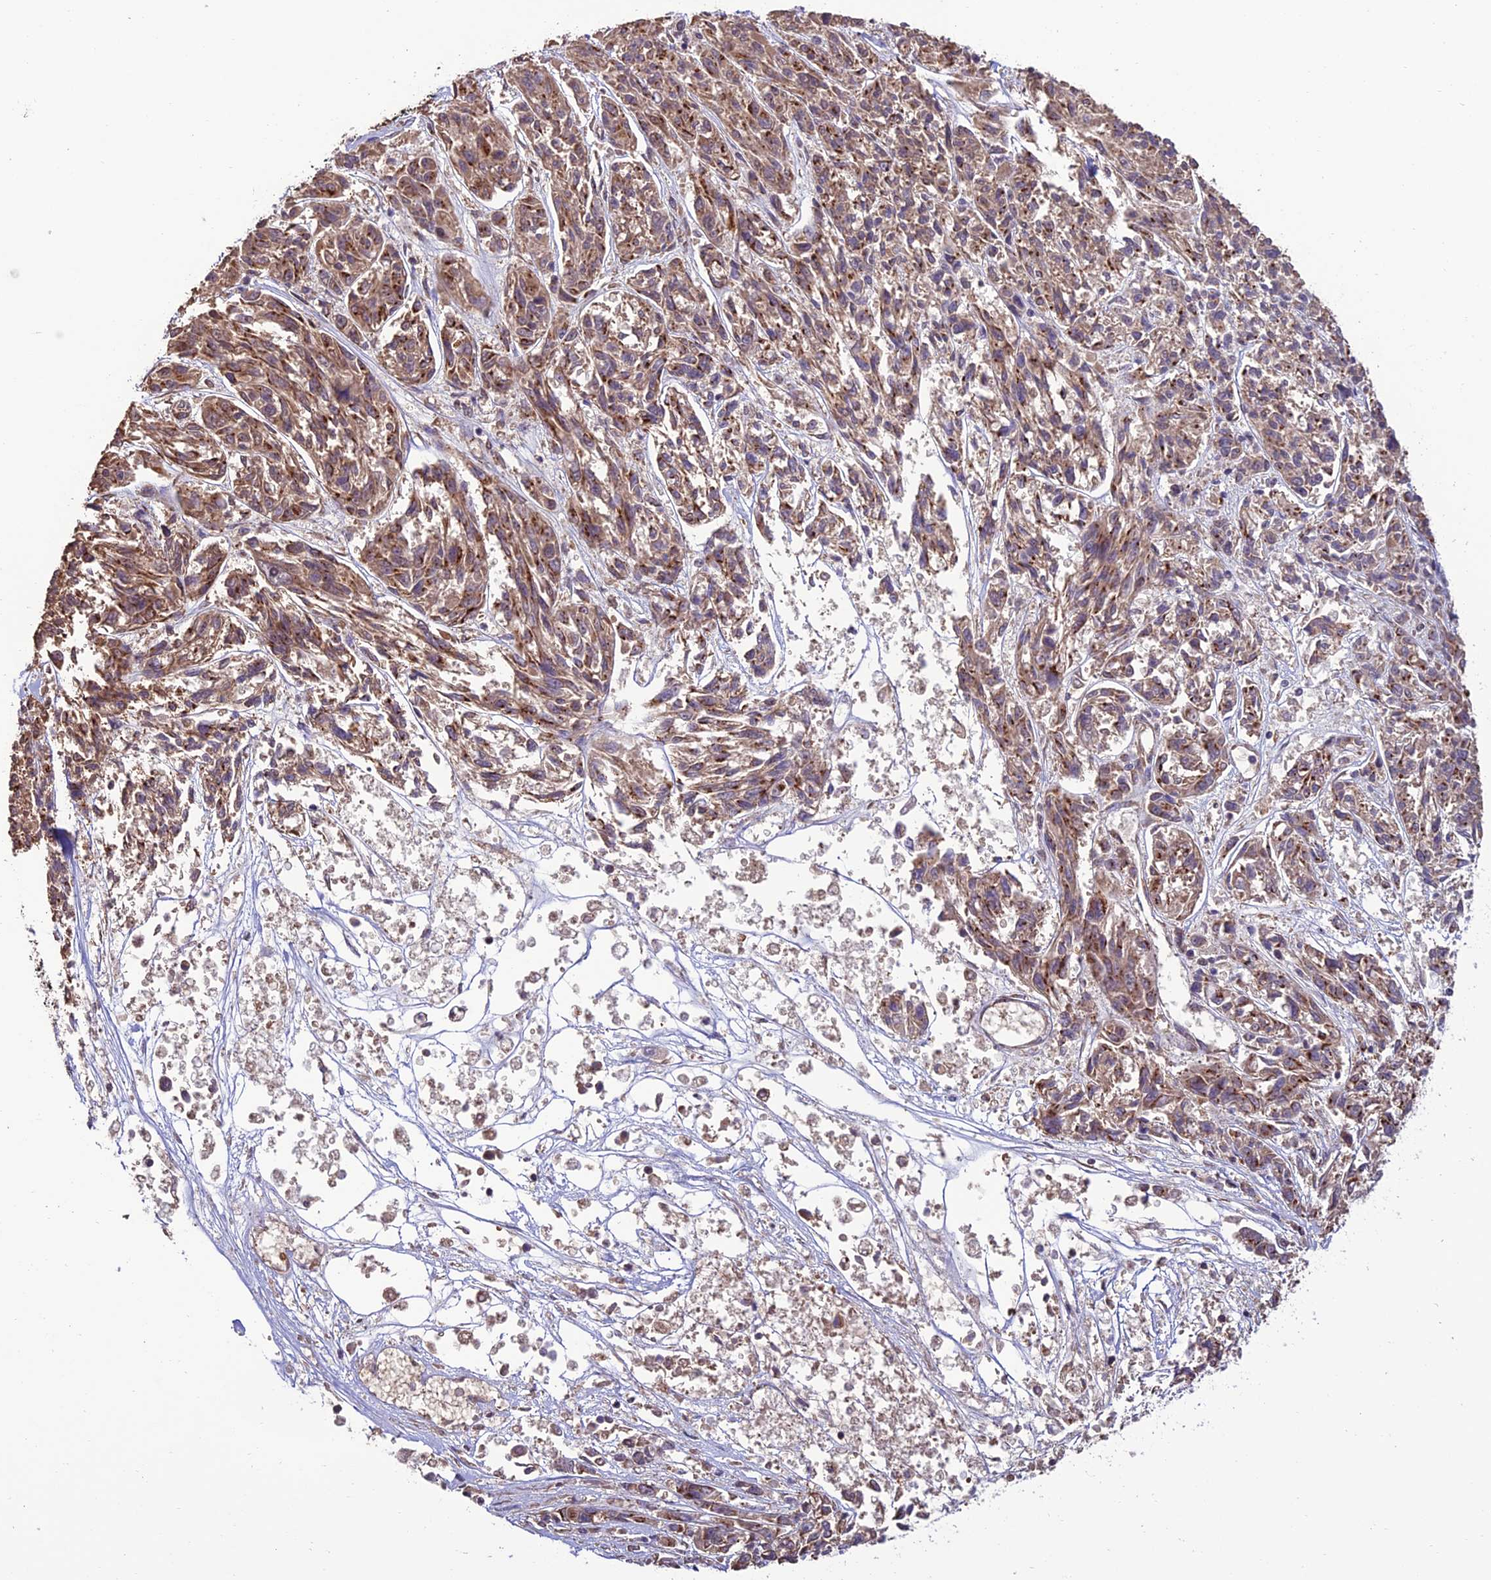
{"staining": {"intensity": "moderate", "quantity": ">75%", "location": "cytoplasmic/membranous"}, "tissue": "melanoma", "cell_type": "Tumor cells", "image_type": "cancer", "snomed": [{"axis": "morphology", "description": "Malignant melanoma, NOS"}, {"axis": "topography", "description": "Skin"}], "caption": "Immunohistochemistry (IHC) image of neoplastic tissue: human malignant melanoma stained using immunohistochemistry (IHC) shows medium levels of moderate protein expression localized specifically in the cytoplasmic/membranous of tumor cells, appearing as a cytoplasmic/membranous brown color.", "gene": "CABIN1", "patient": {"sex": "male", "age": 53}}